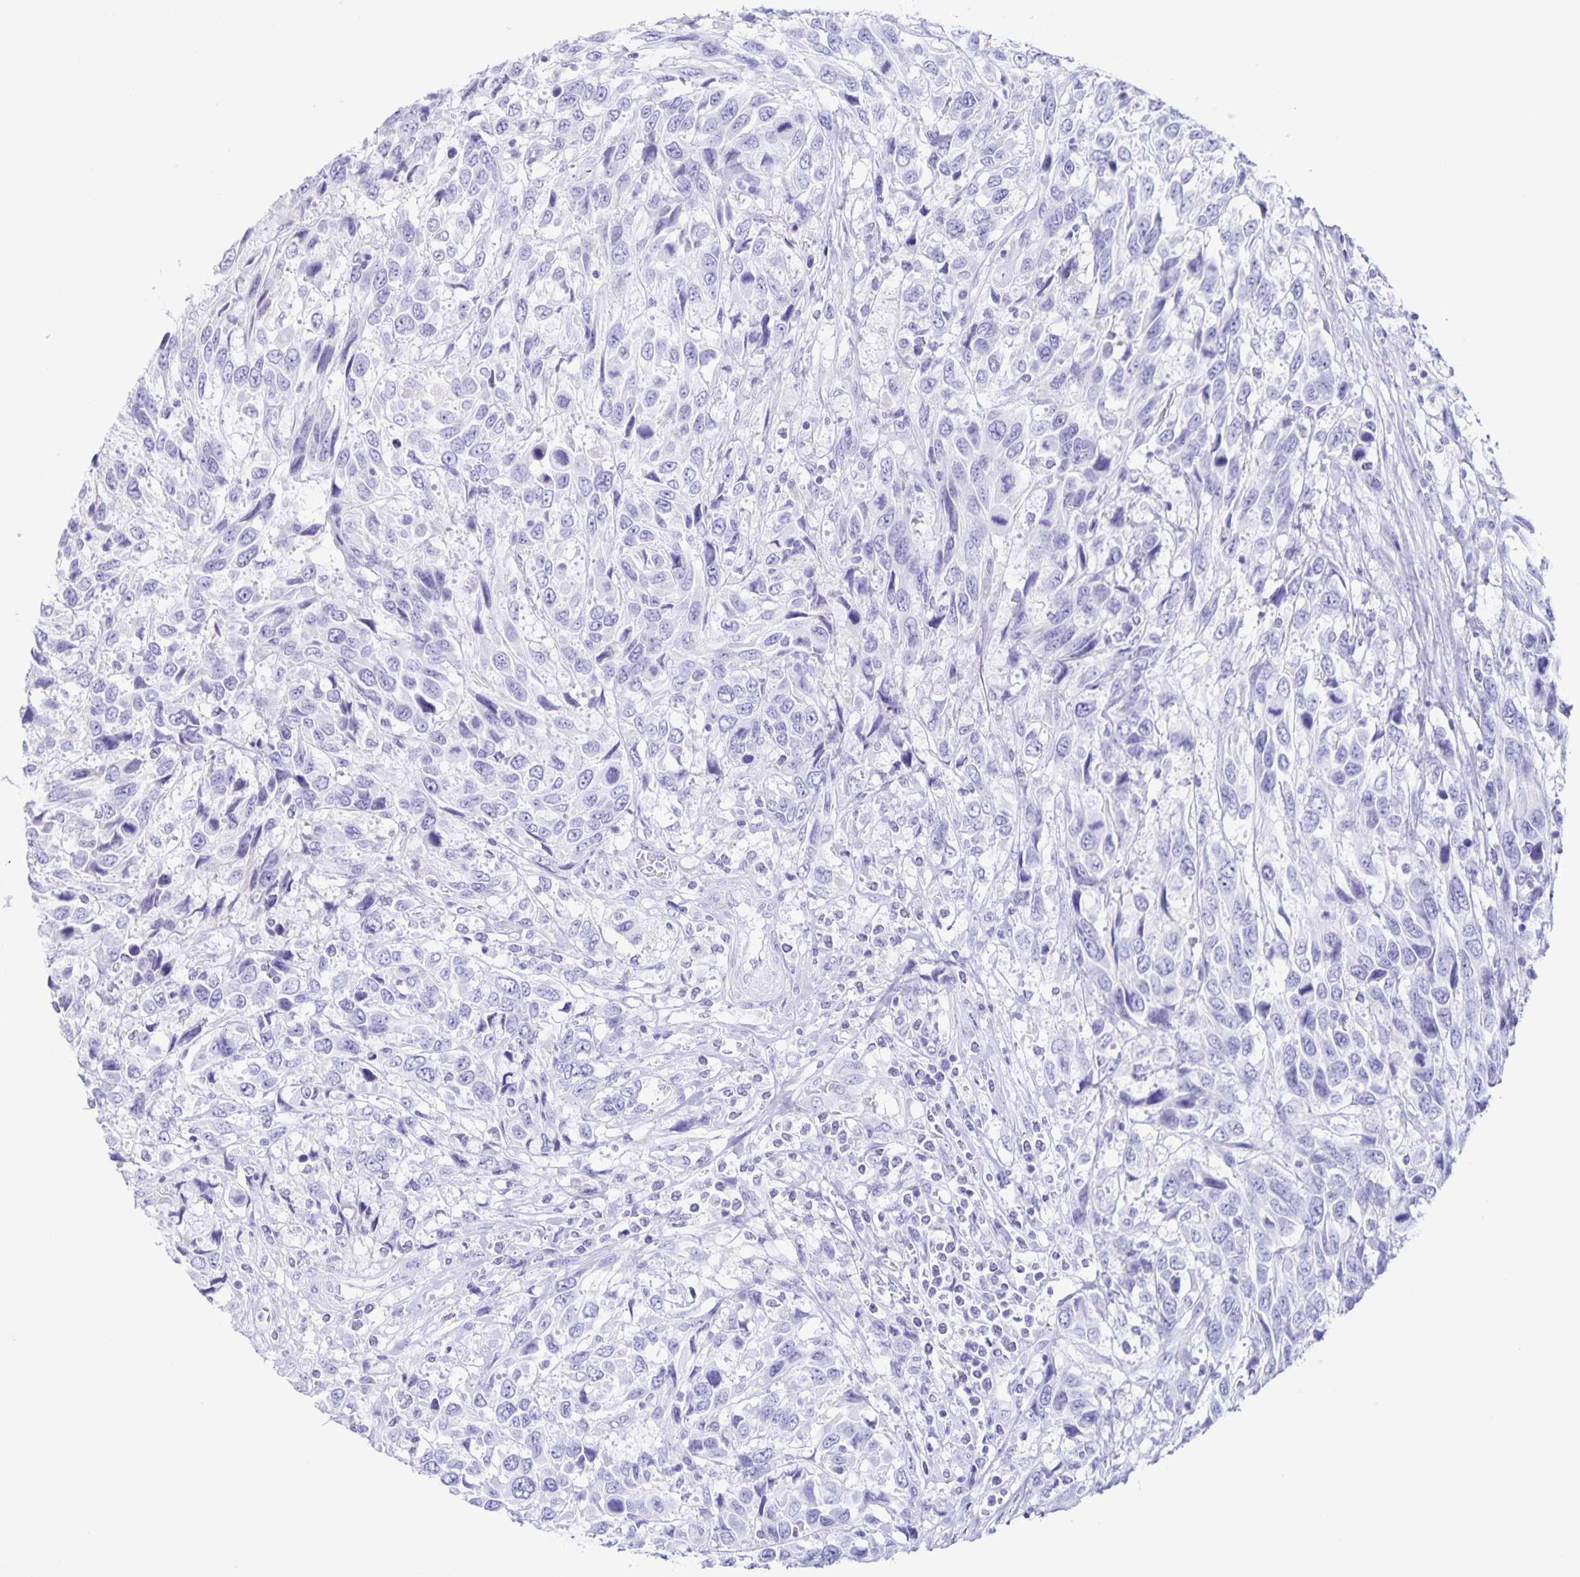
{"staining": {"intensity": "negative", "quantity": "none", "location": "none"}, "tissue": "urothelial cancer", "cell_type": "Tumor cells", "image_type": "cancer", "snomed": [{"axis": "morphology", "description": "Urothelial carcinoma, High grade"}, {"axis": "topography", "description": "Urinary bladder"}], "caption": "This is an immunohistochemistry micrograph of human urothelial carcinoma (high-grade). There is no expression in tumor cells.", "gene": "RPL36A", "patient": {"sex": "female", "age": 70}}